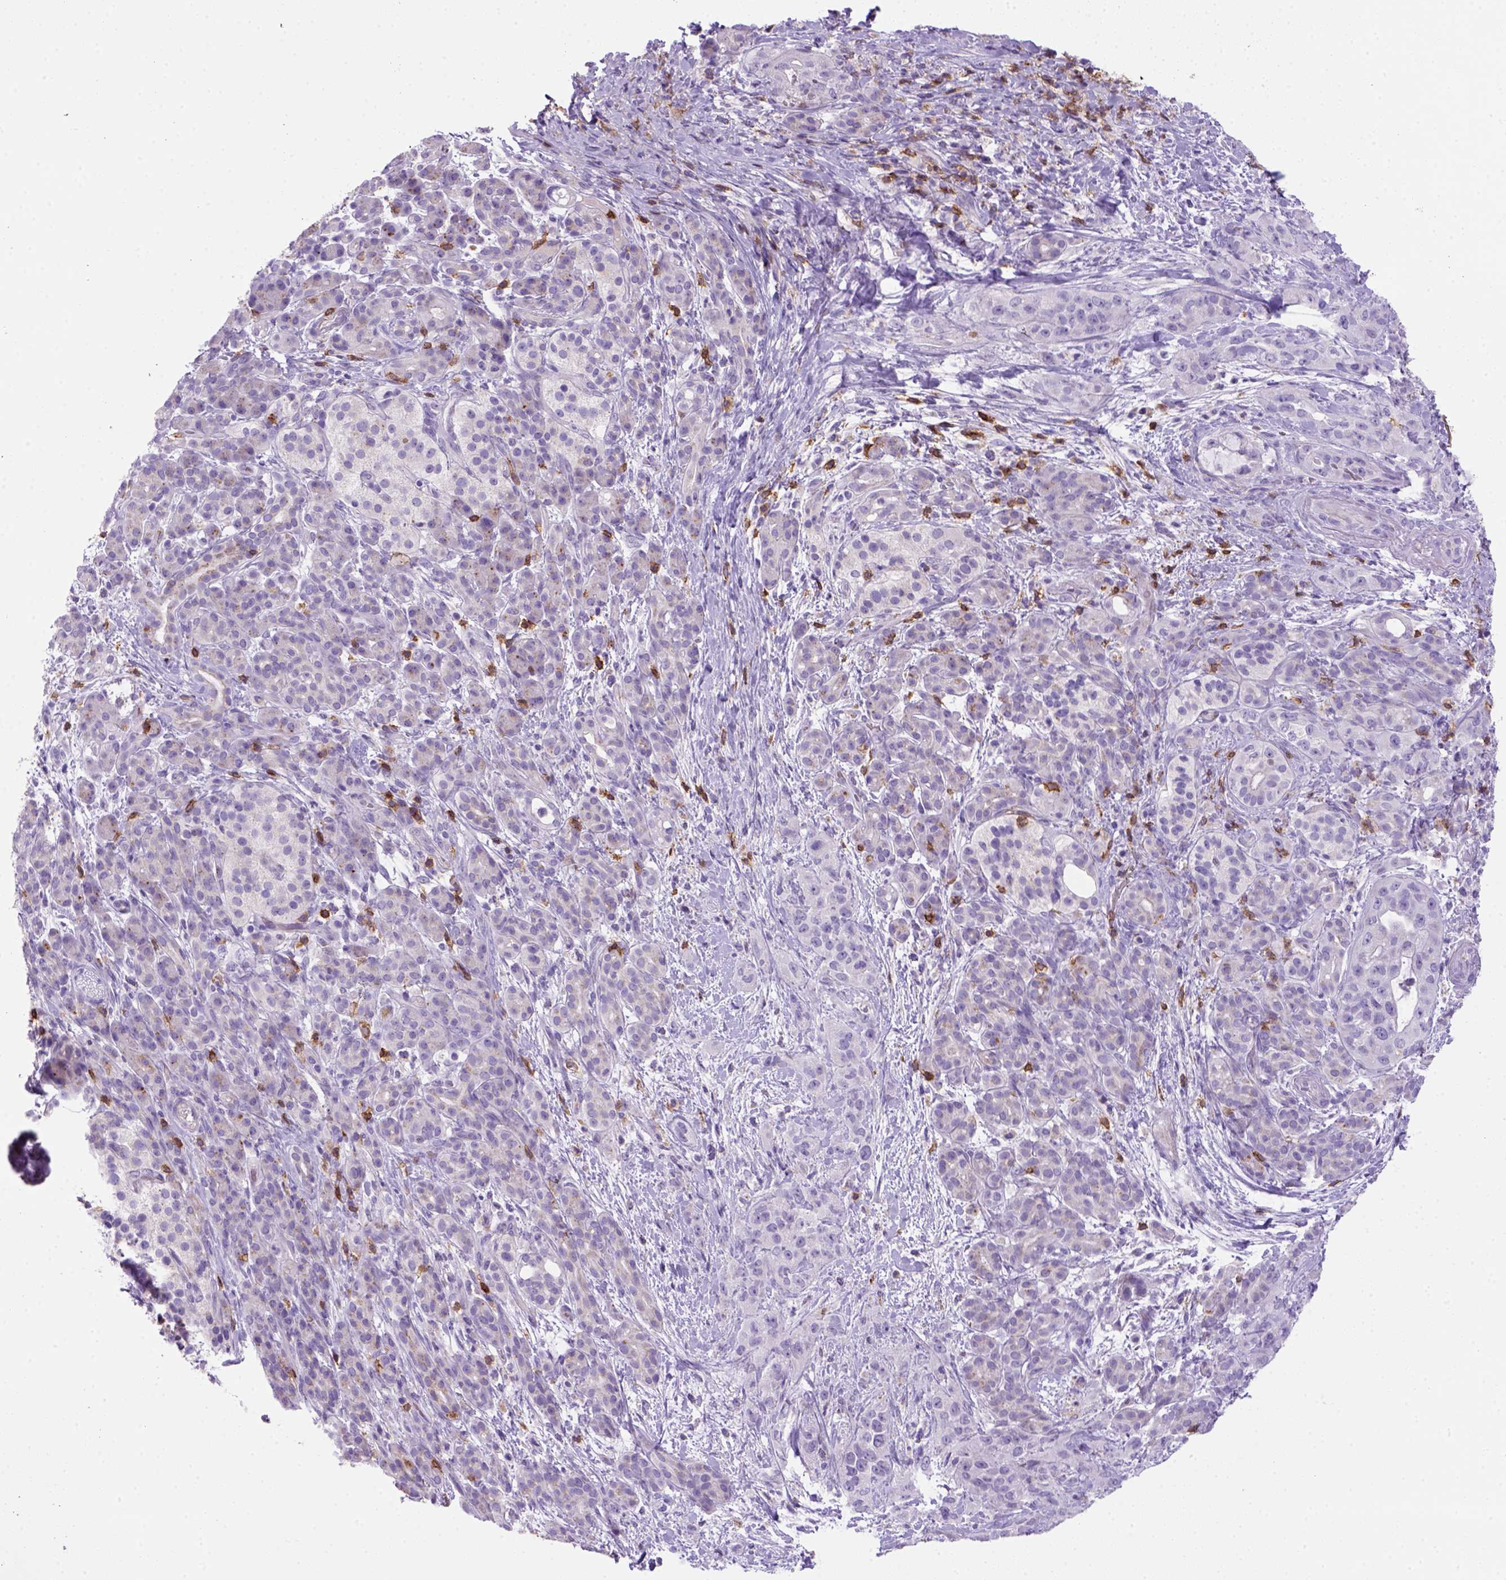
{"staining": {"intensity": "negative", "quantity": "none", "location": "none"}, "tissue": "pancreatic cancer", "cell_type": "Tumor cells", "image_type": "cancer", "snomed": [{"axis": "morphology", "description": "Adenocarcinoma, NOS"}, {"axis": "topography", "description": "Pancreas"}], "caption": "The micrograph demonstrates no significant staining in tumor cells of pancreatic cancer (adenocarcinoma).", "gene": "CD3E", "patient": {"sex": "male", "age": 44}}